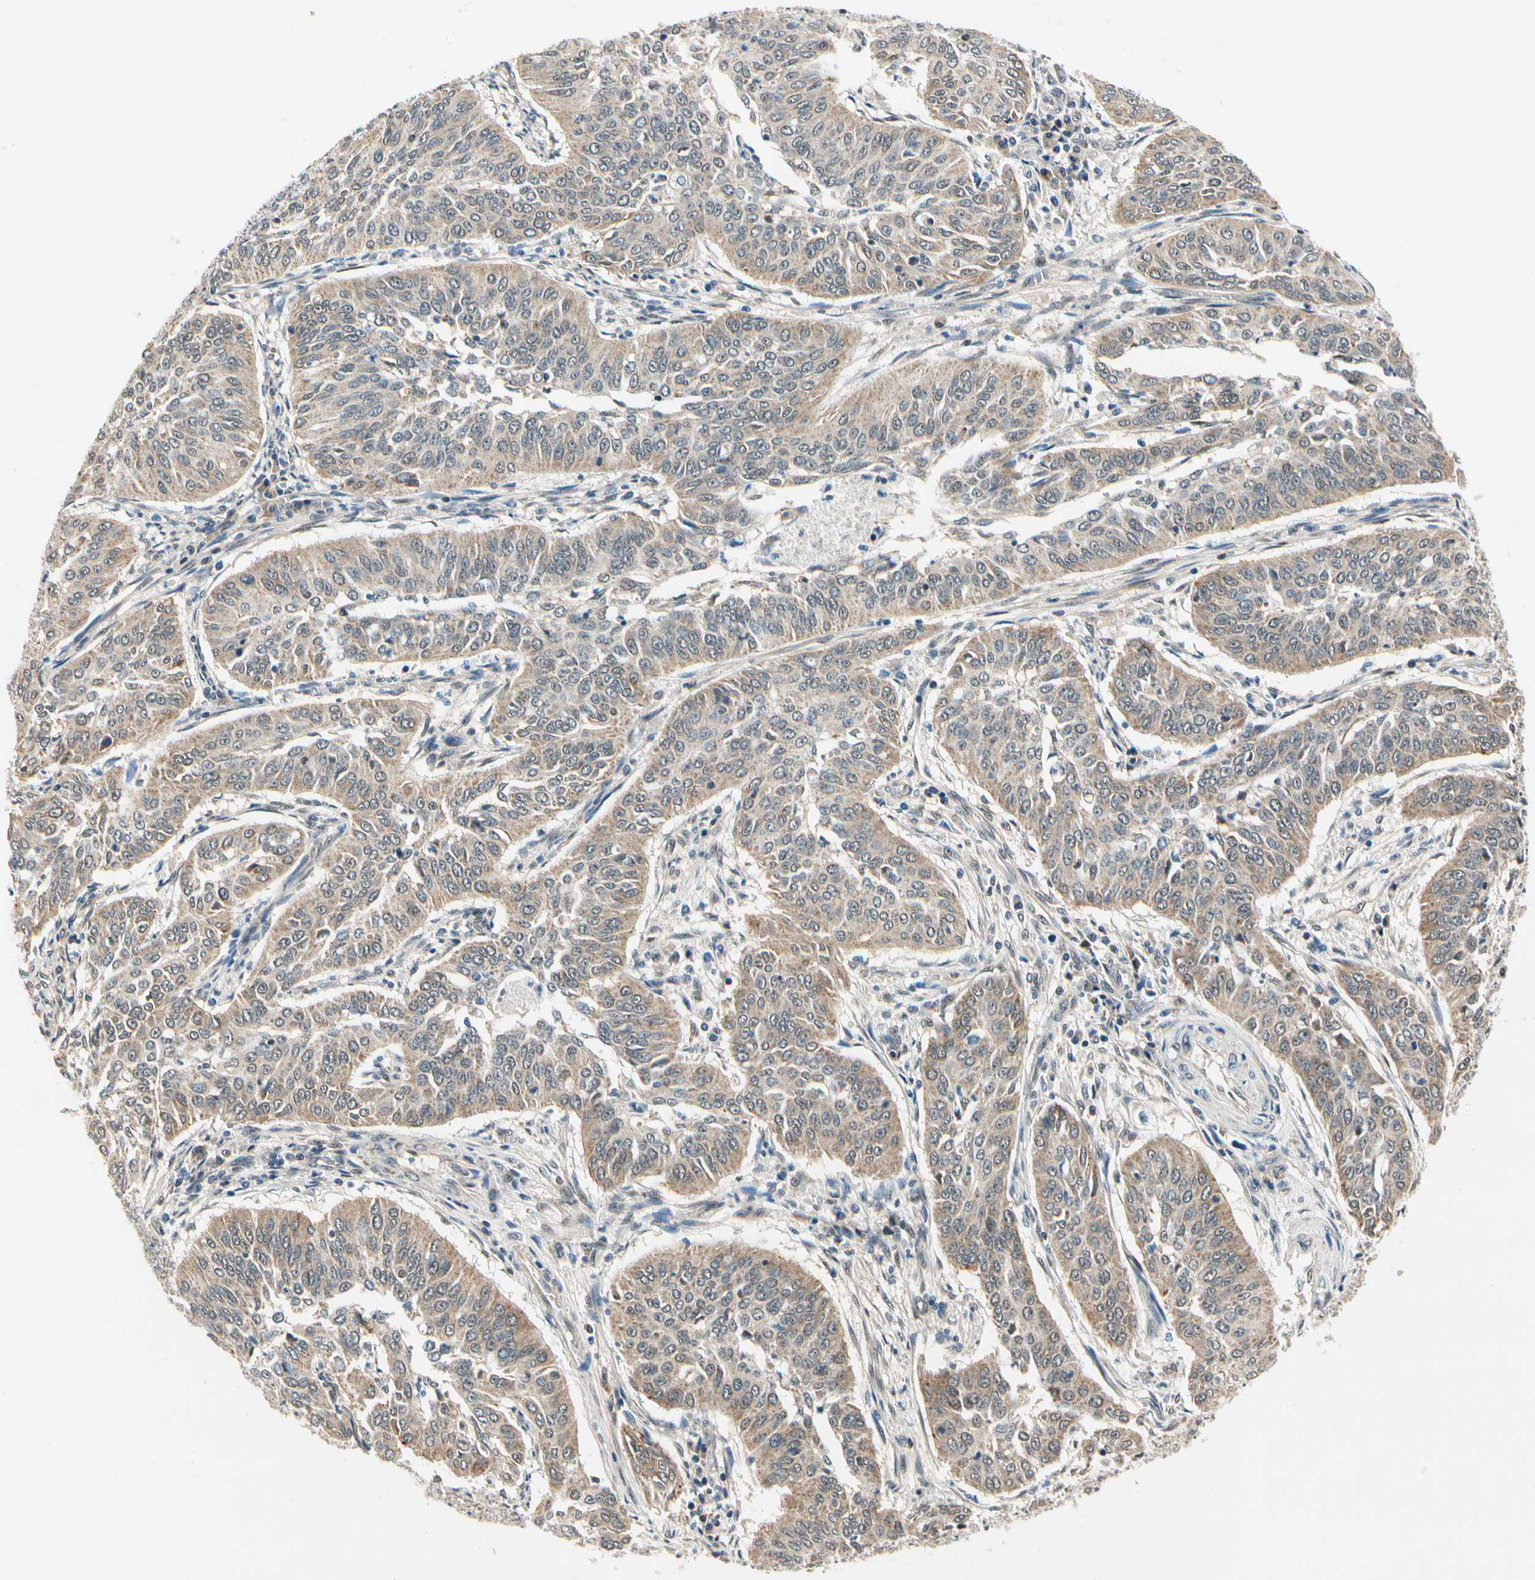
{"staining": {"intensity": "moderate", "quantity": "25%-75%", "location": "cytoplasmic/membranous"}, "tissue": "cervical cancer", "cell_type": "Tumor cells", "image_type": "cancer", "snomed": [{"axis": "morphology", "description": "Normal tissue, NOS"}, {"axis": "morphology", "description": "Squamous cell carcinoma, NOS"}, {"axis": "topography", "description": "Cervix"}], "caption": "High-magnification brightfield microscopy of cervical squamous cell carcinoma stained with DAB (3,3'-diaminobenzidine) (brown) and counterstained with hematoxylin (blue). tumor cells exhibit moderate cytoplasmic/membranous expression is appreciated in approximately25%-75% of cells. The protein of interest is shown in brown color, while the nuclei are stained blue.", "gene": "PDK2", "patient": {"sex": "female", "age": 39}}